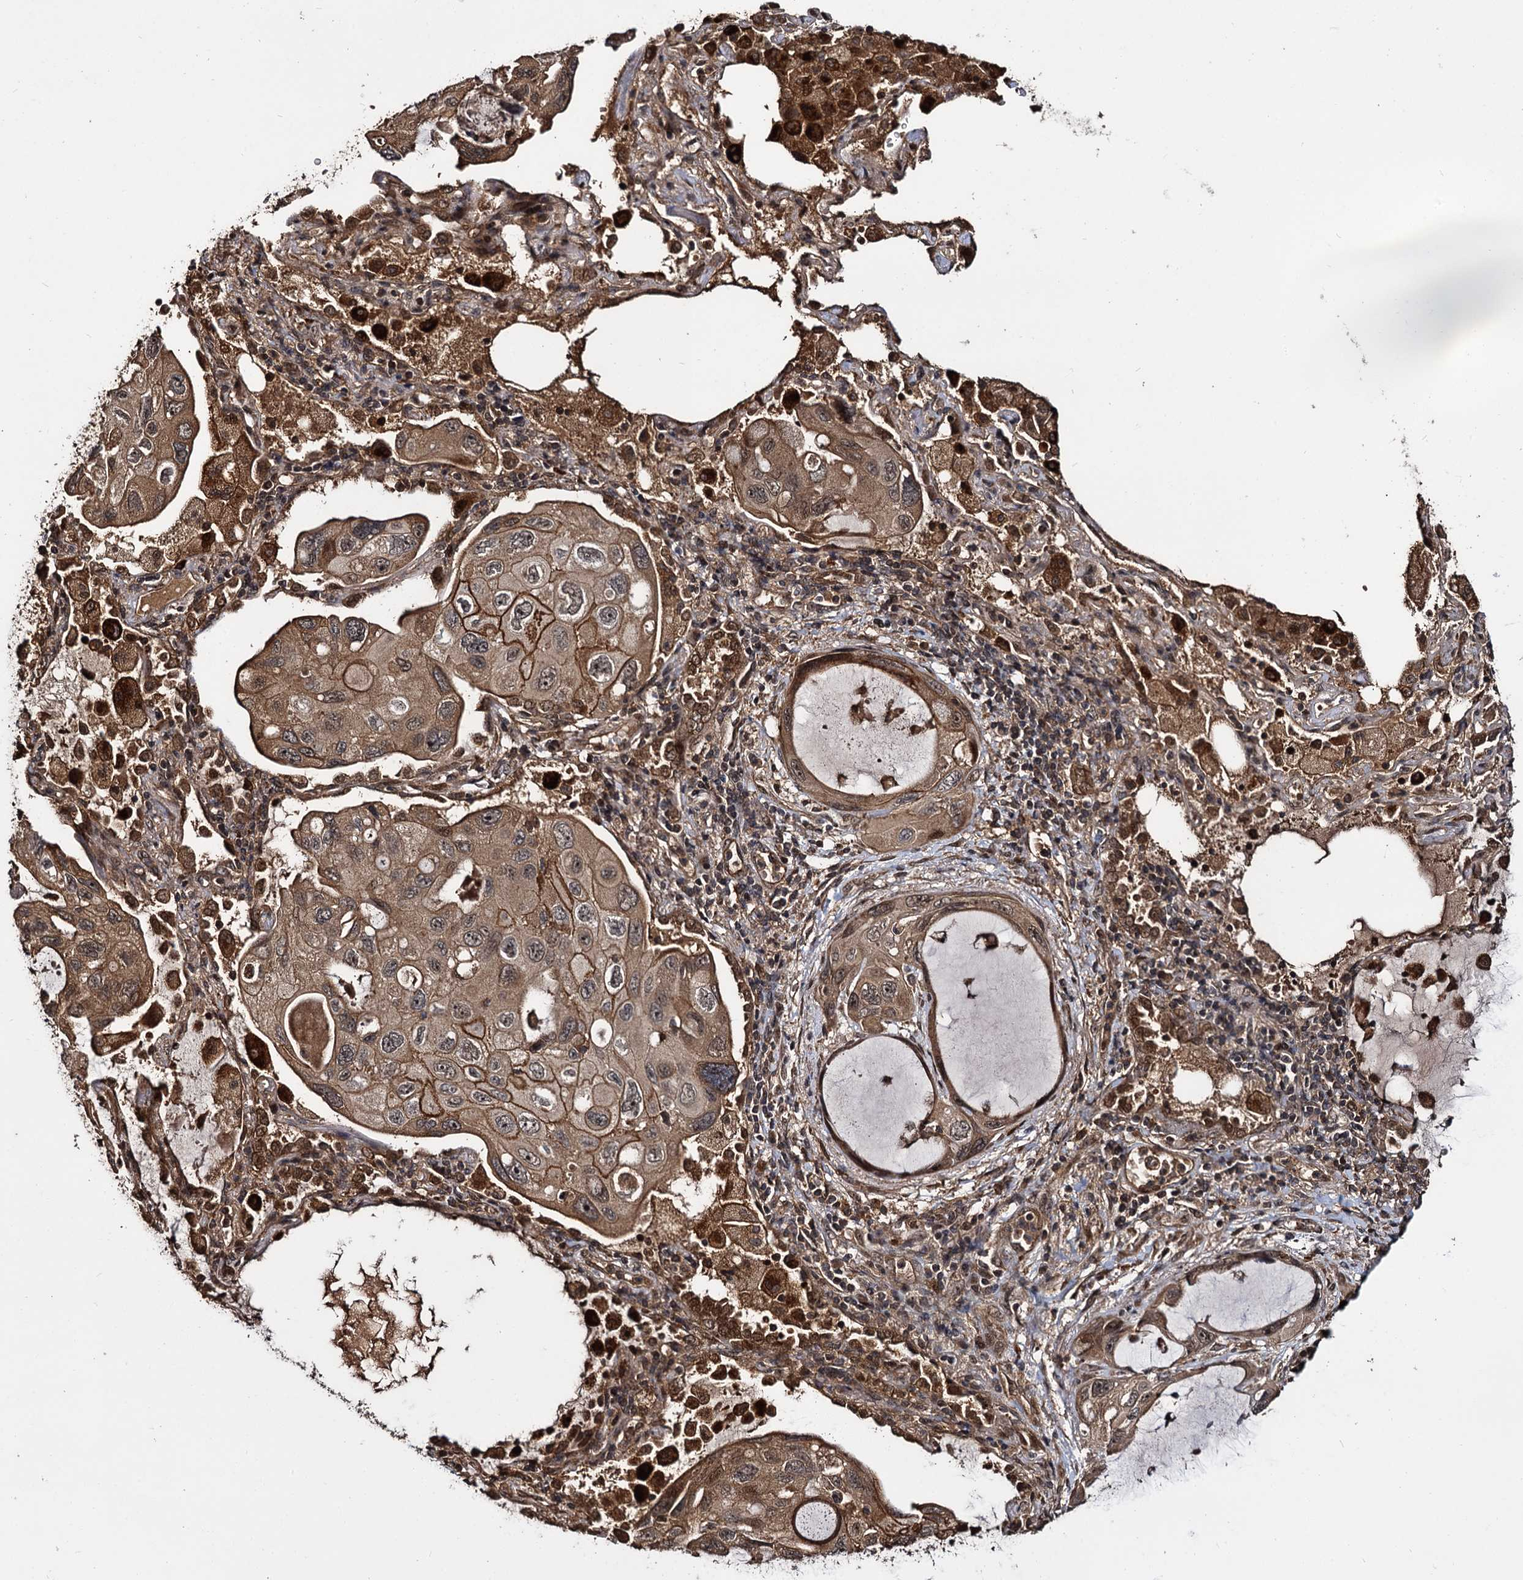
{"staining": {"intensity": "moderate", "quantity": ">75%", "location": "cytoplasmic/membranous"}, "tissue": "lung cancer", "cell_type": "Tumor cells", "image_type": "cancer", "snomed": [{"axis": "morphology", "description": "Squamous cell carcinoma, NOS"}, {"axis": "topography", "description": "Lung"}], "caption": "An image showing moderate cytoplasmic/membranous staining in approximately >75% of tumor cells in squamous cell carcinoma (lung), as visualized by brown immunohistochemical staining.", "gene": "CEP192", "patient": {"sex": "female", "age": 73}}